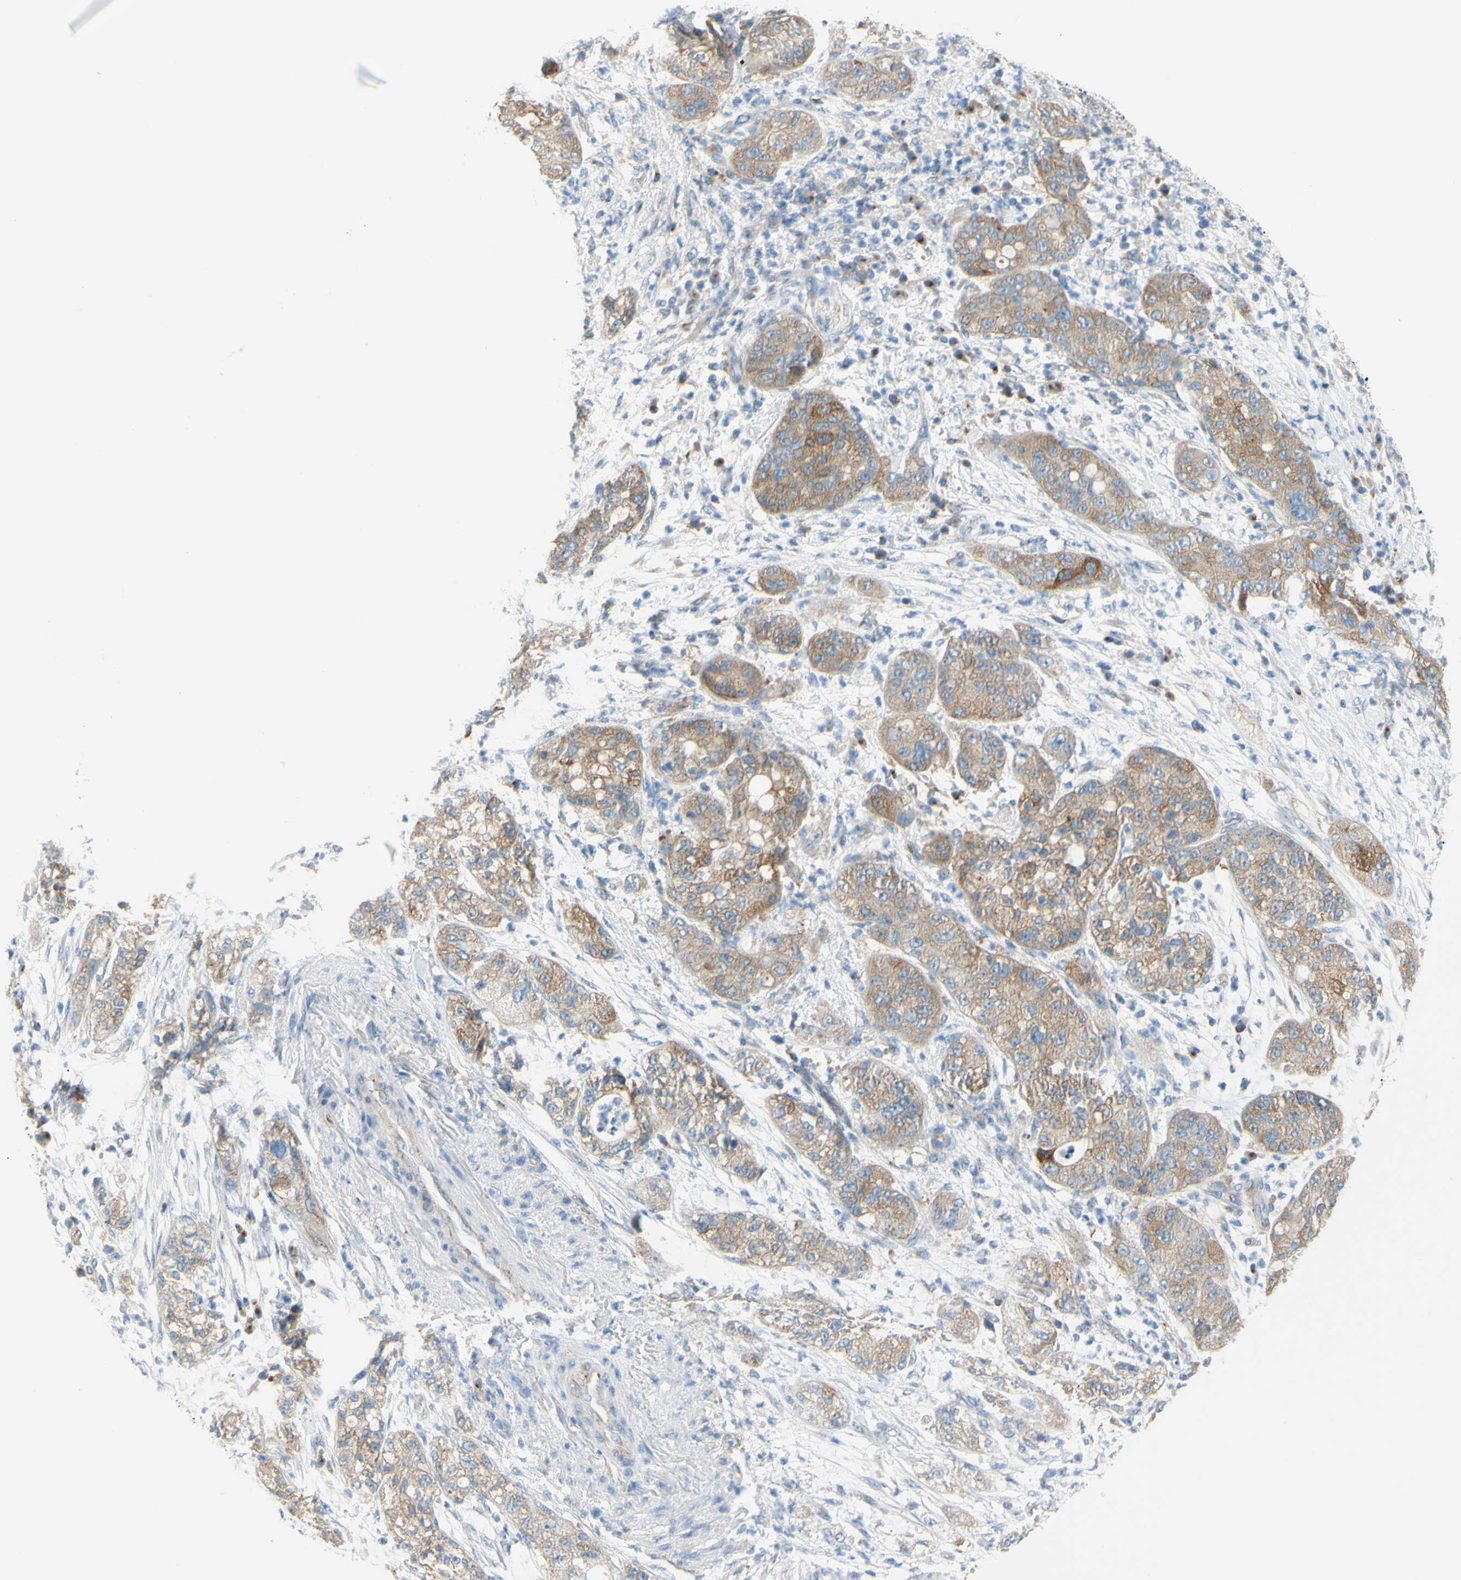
{"staining": {"intensity": "moderate", "quantity": ">75%", "location": "cytoplasmic/membranous"}, "tissue": "pancreatic cancer", "cell_type": "Tumor cells", "image_type": "cancer", "snomed": [{"axis": "morphology", "description": "Adenocarcinoma, NOS"}, {"axis": "topography", "description": "Pancreas"}], "caption": "Moderate cytoplasmic/membranous protein staining is identified in approximately >75% of tumor cells in pancreatic adenocarcinoma.", "gene": "FRMD4B", "patient": {"sex": "female", "age": 78}}